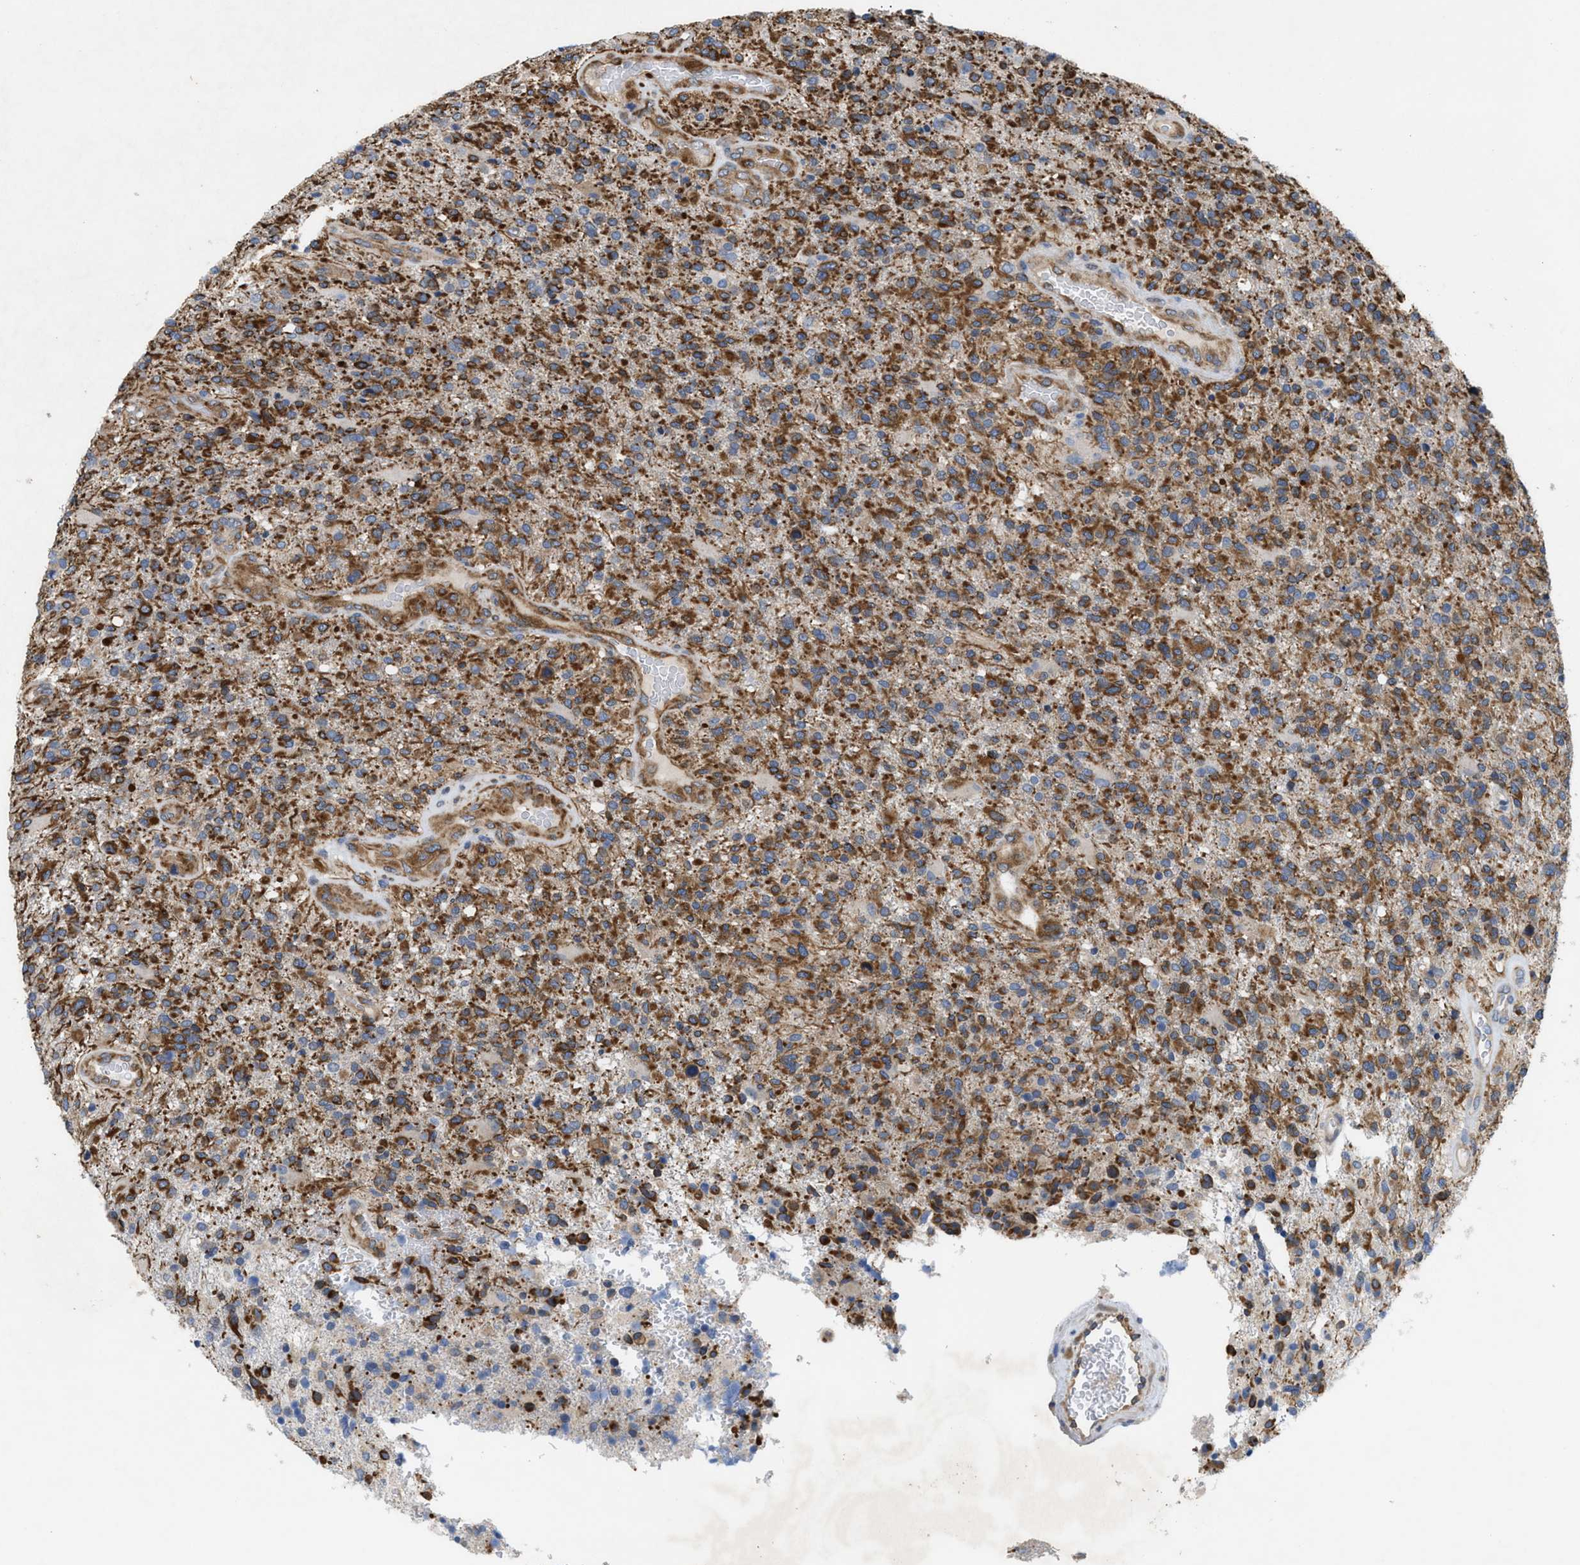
{"staining": {"intensity": "strong", "quantity": ">75%", "location": "cytoplasmic/membranous"}, "tissue": "glioma", "cell_type": "Tumor cells", "image_type": "cancer", "snomed": [{"axis": "morphology", "description": "Glioma, malignant, High grade"}, {"axis": "topography", "description": "Brain"}], "caption": "Immunohistochemistry (DAB (3,3'-diaminobenzidine)) staining of human glioma exhibits strong cytoplasmic/membranous protein expression in approximately >75% of tumor cells.", "gene": "UBAP2", "patient": {"sex": "male", "age": 72}}